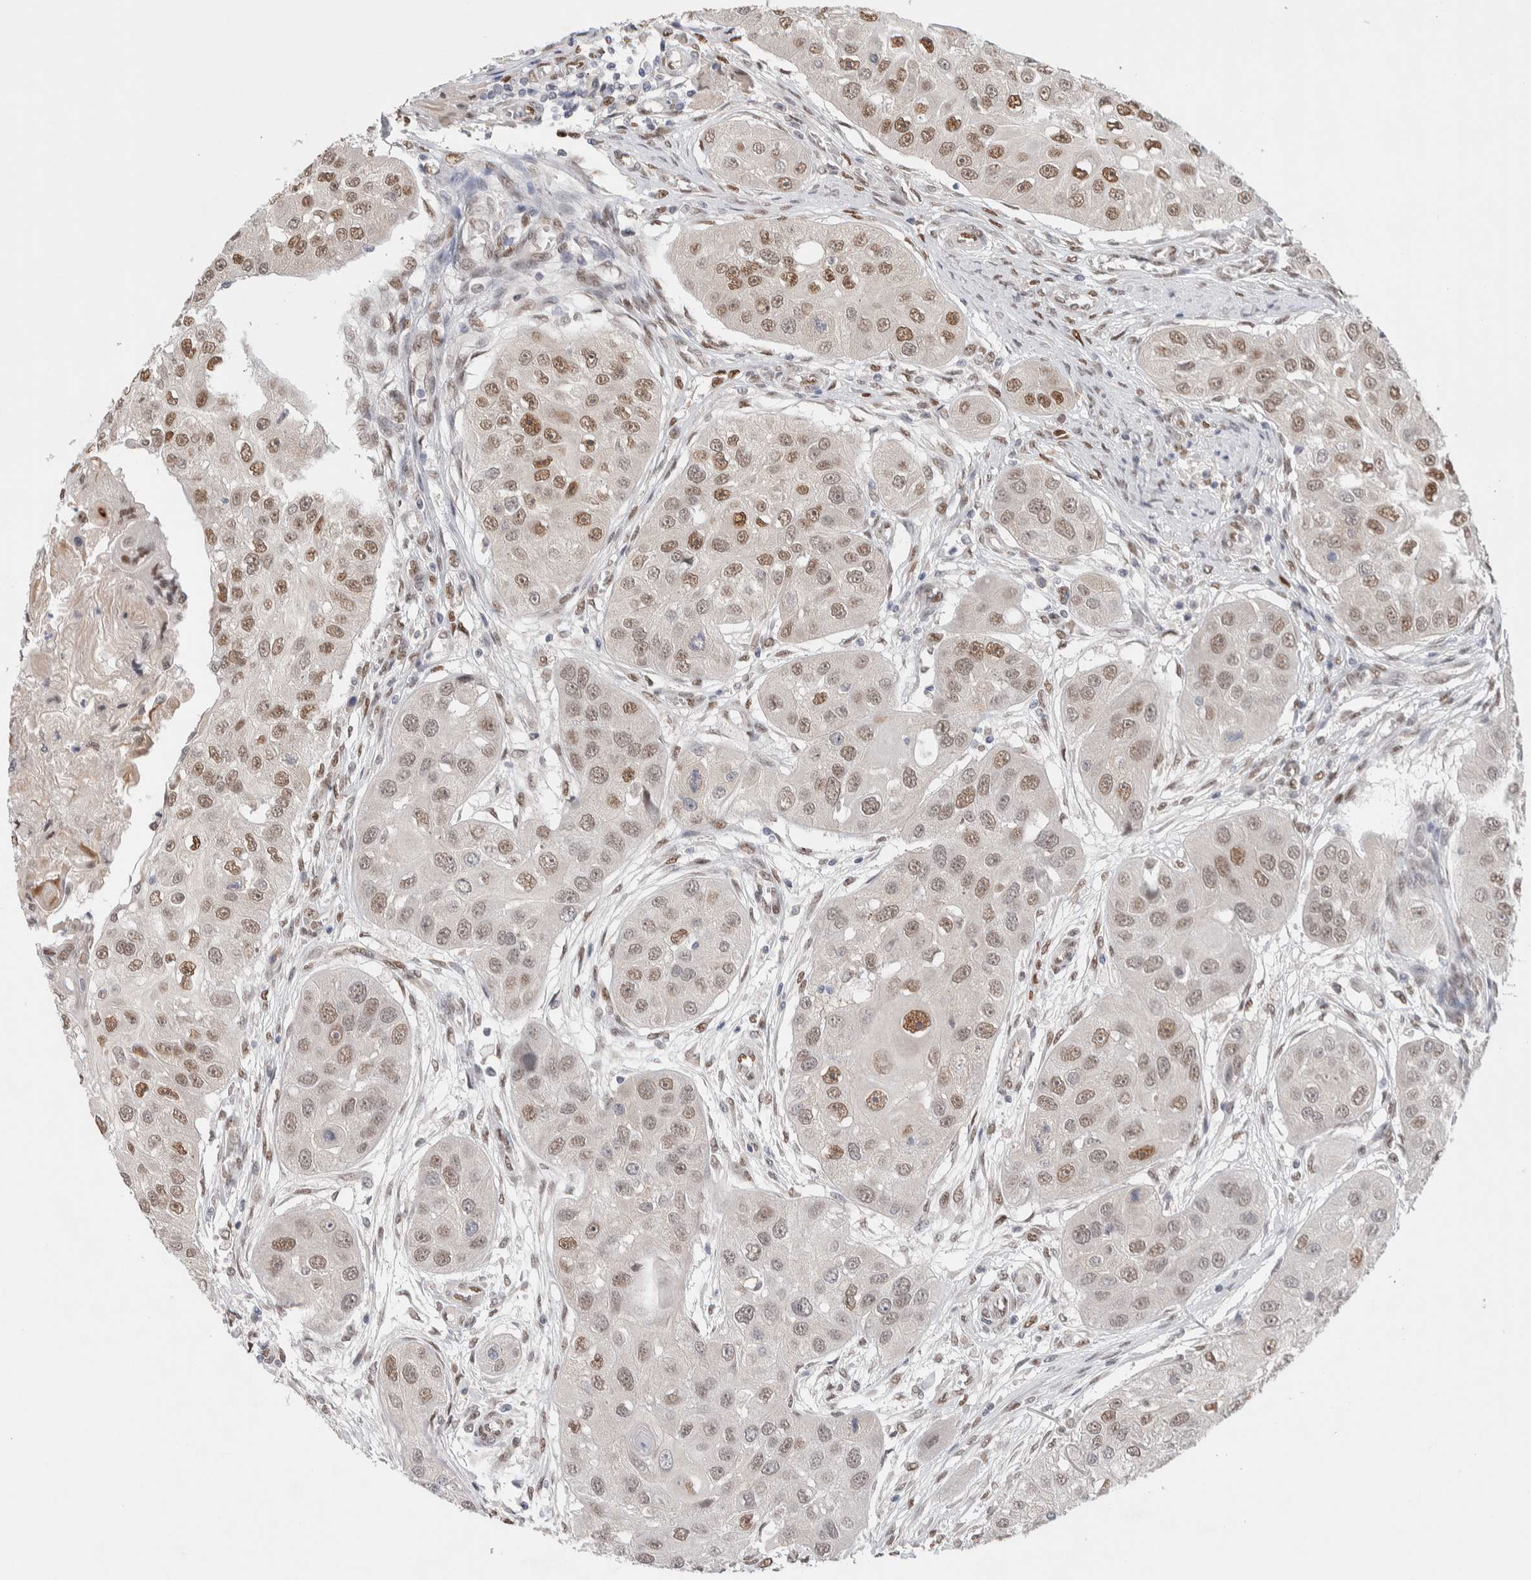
{"staining": {"intensity": "moderate", "quantity": "25%-75%", "location": "nuclear"}, "tissue": "head and neck cancer", "cell_type": "Tumor cells", "image_type": "cancer", "snomed": [{"axis": "morphology", "description": "Normal tissue, NOS"}, {"axis": "morphology", "description": "Squamous cell carcinoma, NOS"}, {"axis": "topography", "description": "Skeletal muscle"}, {"axis": "topography", "description": "Head-Neck"}], "caption": "DAB (3,3'-diaminobenzidine) immunohistochemical staining of head and neck squamous cell carcinoma exhibits moderate nuclear protein expression in about 25%-75% of tumor cells.", "gene": "PRMT1", "patient": {"sex": "male", "age": 51}}